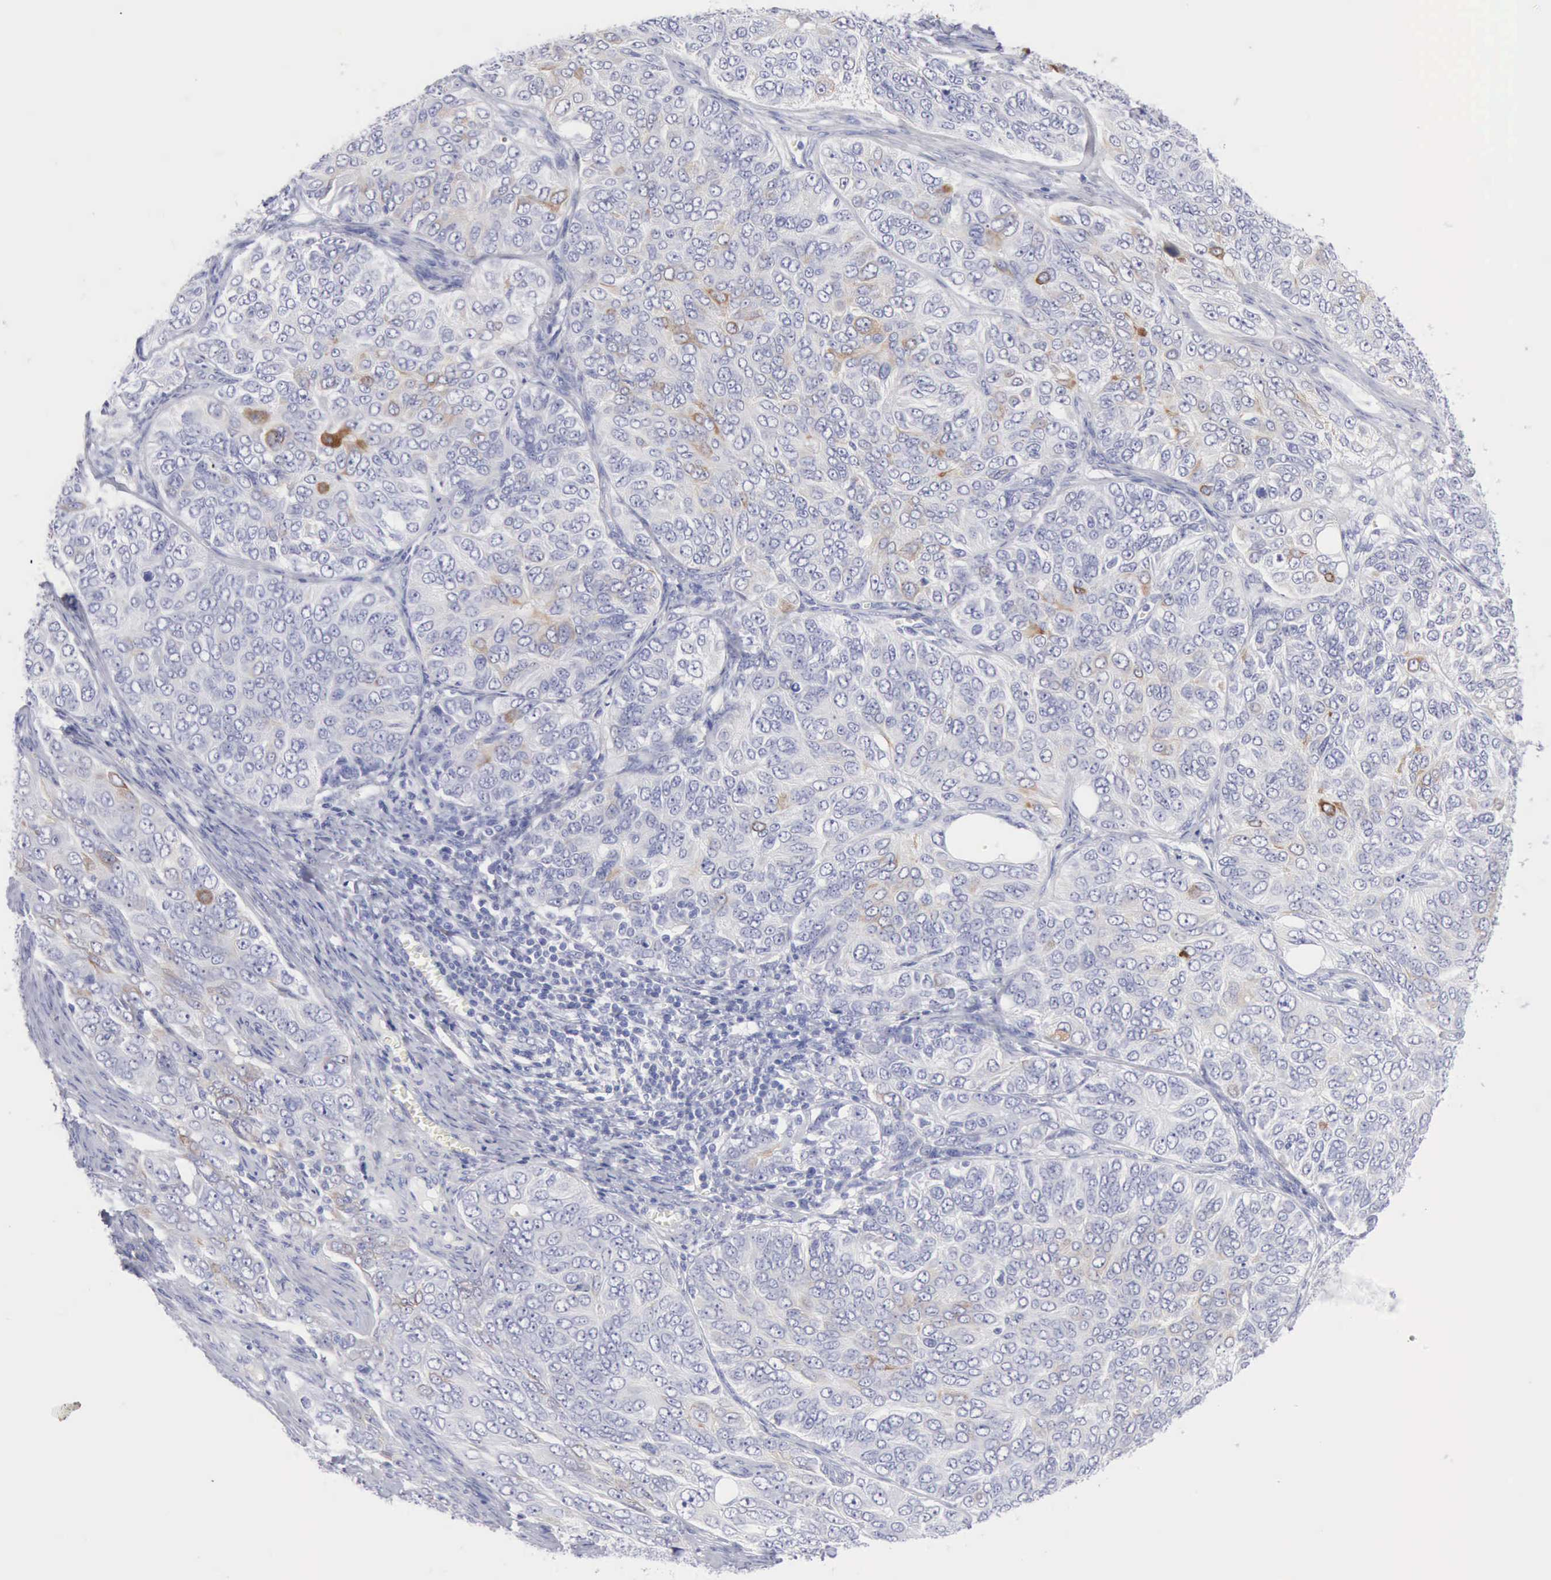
{"staining": {"intensity": "negative", "quantity": "none", "location": "none"}, "tissue": "ovarian cancer", "cell_type": "Tumor cells", "image_type": "cancer", "snomed": [{"axis": "morphology", "description": "Carcinoma, endometroid"}, {"axis": "topography", "description": "Ovary"}], "caption": "Tumor cells are negative for protein expression in human endometroid carcinoma (ovarian).", "gene": "KRT5", "patient": {"sex": "female", "age": 51}}